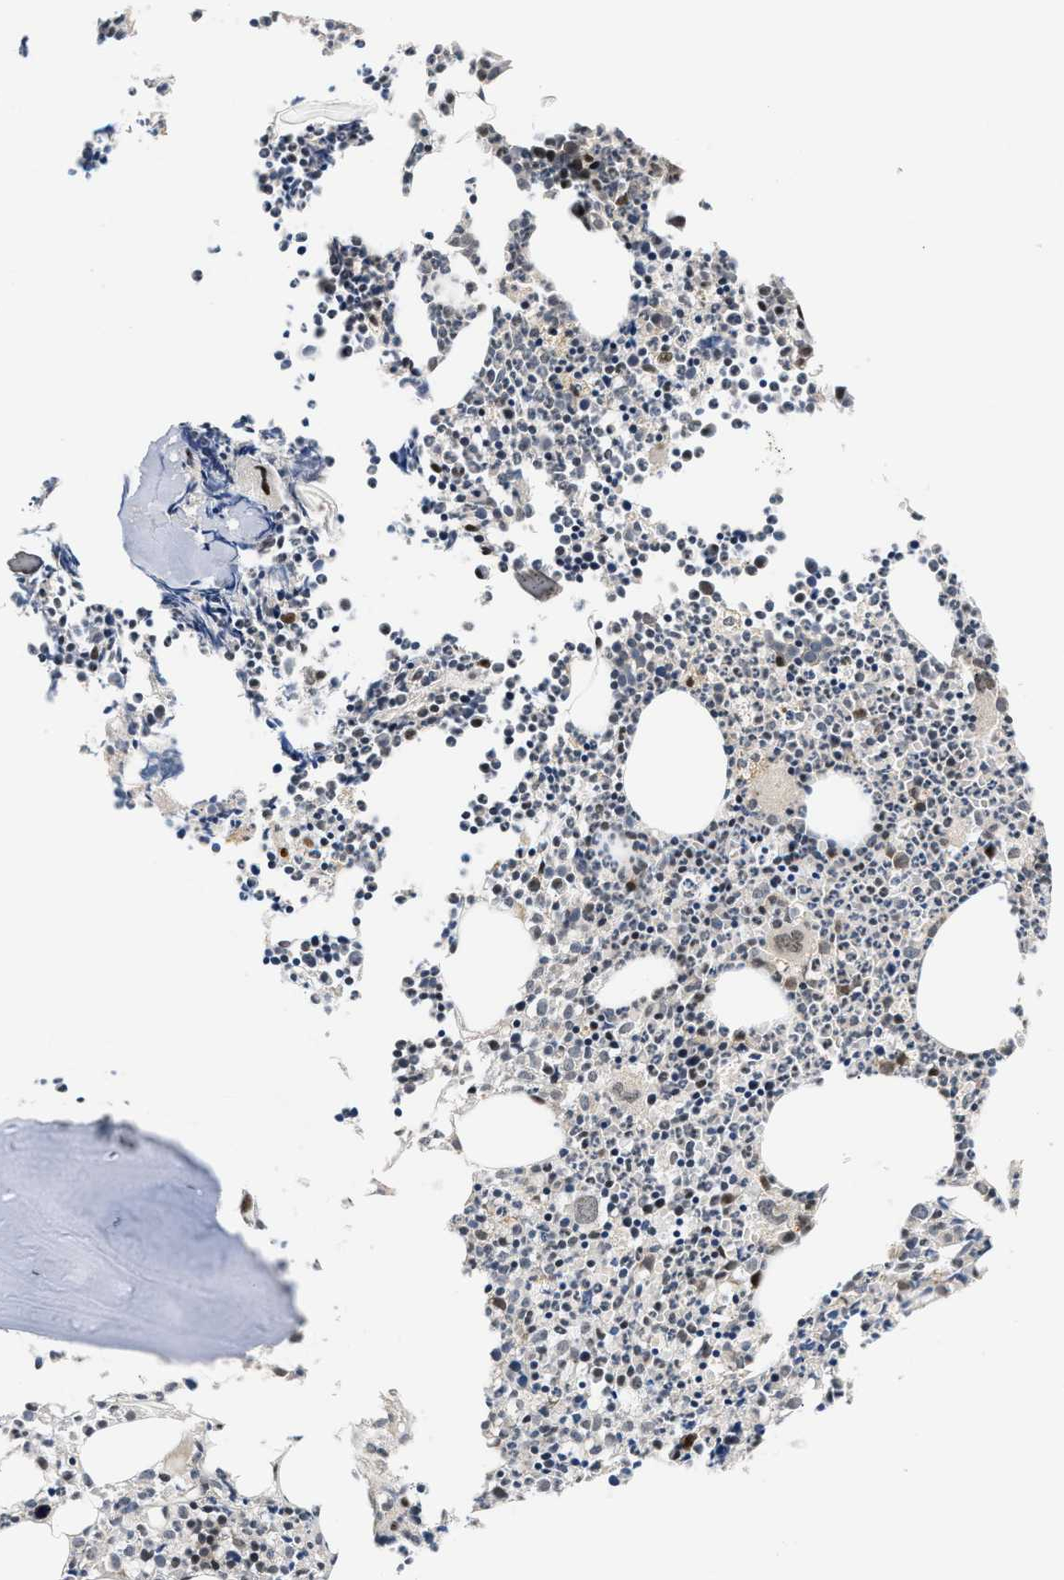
{"staining": {"intensity": "weak", "quantity": "25%-75%", "location": "cytoplasmic/membranous,nuclear"}, "tissue": "bone marrow", "cell_type": "Hematopoietic cells", "image_type": "normal", "snomed": [{"axis": "morphology", "description": "Normal tissue, NOS"}, {"axis": "morphology", "description": "Inflammation, NOS"}, {"axis": "topography", "description": "Bone marrow"}], "caption": "IHC (DAB) staining of benign human bone marrow reveals weak cytoplasmic/membranous,nuclear protein positivity in approximately 25%-75% of hematopoietic cells.", "gene": "LARP6", "patient": {"sex": "female", "age": 53}}